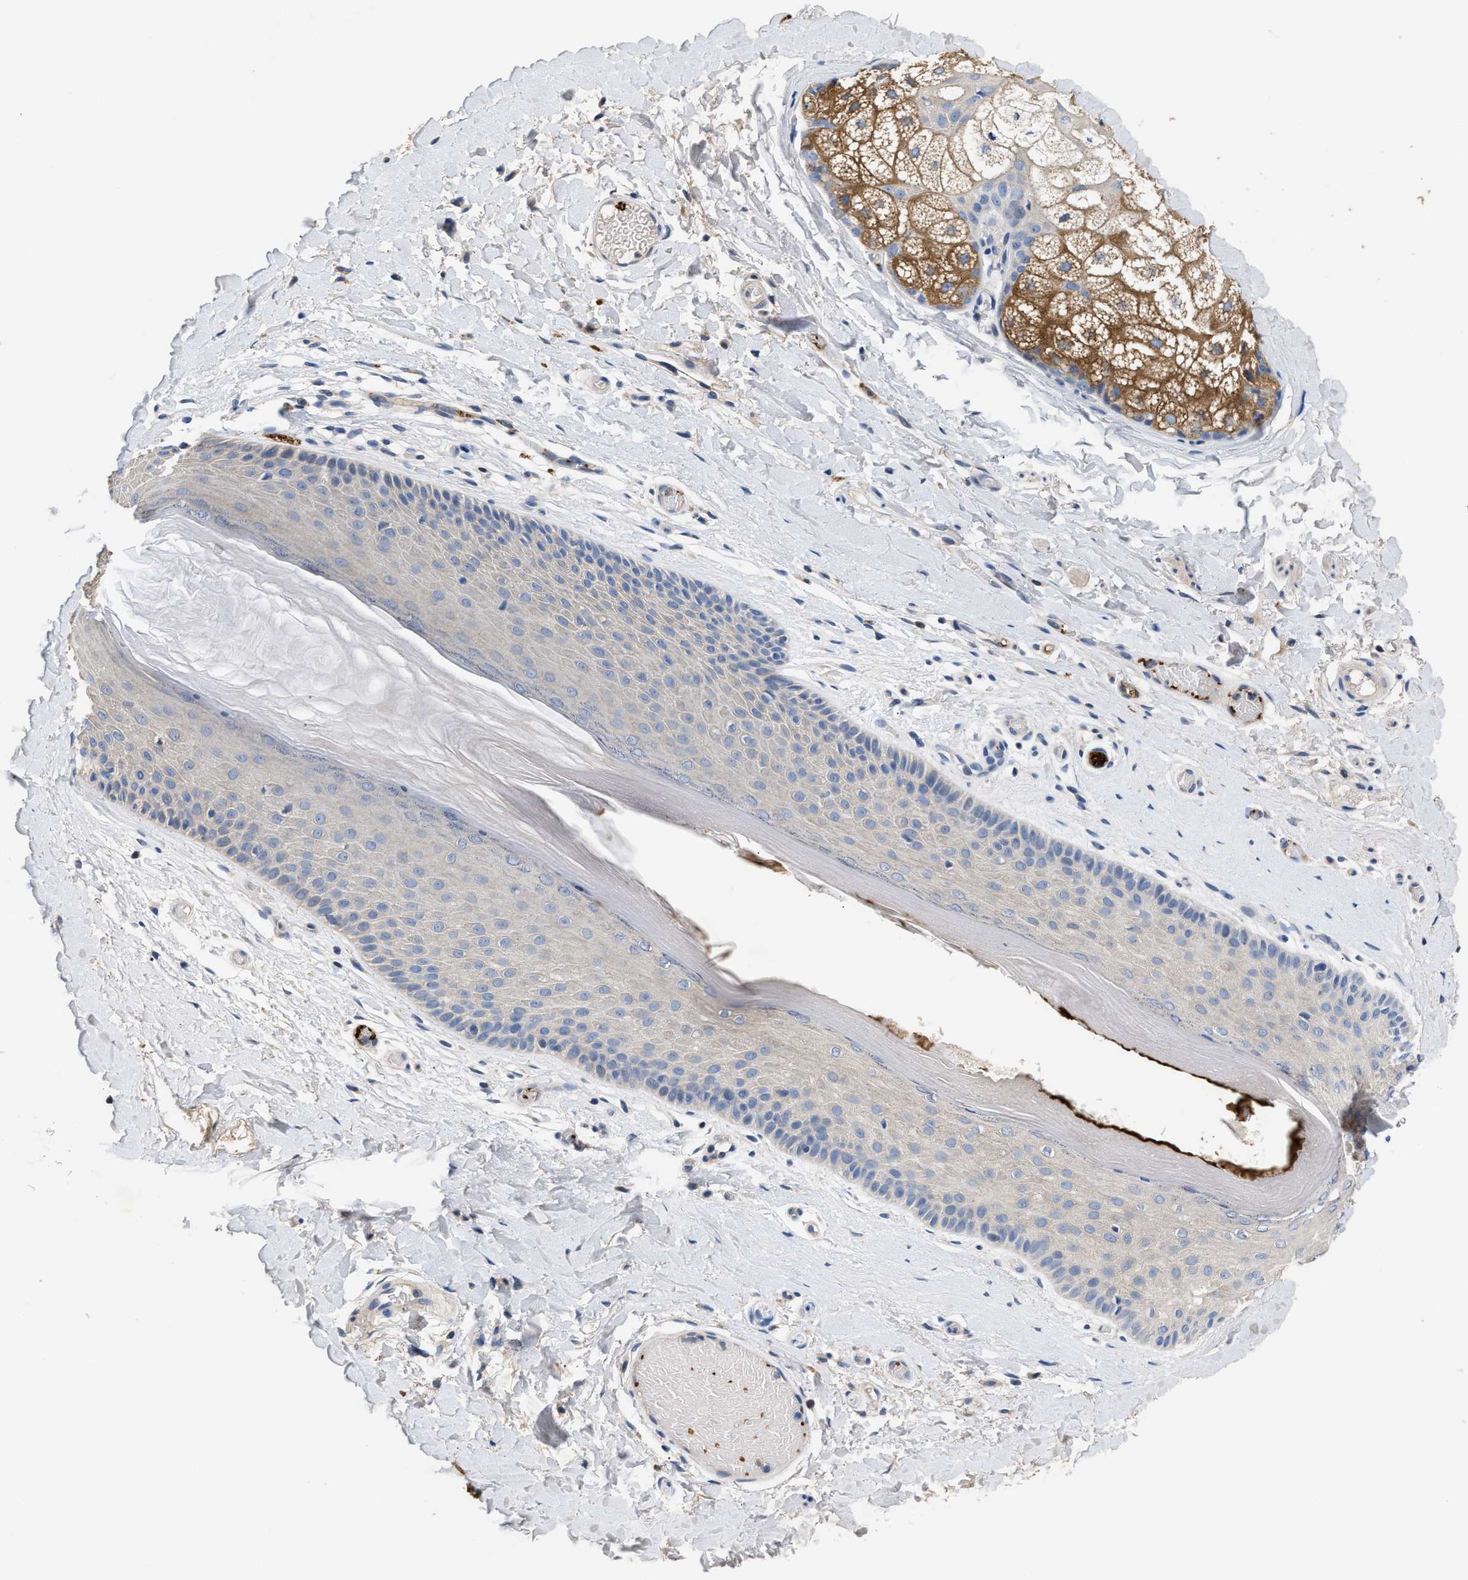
{"staining": {"intensity": "negative", "quantity": "none", "location": "none"}, "tissue": "skin", "cell_type": "Epidermal cells", "image_type": "normal", "snomed": [{"axis": "morphology", "description": "Normal tissue, NOS"}, {"axis": "topography", "description": "Vulva"}], "caption": "Immunohistochemical staining of benign skin exhibits no significant positivity in epidermal cells. The staining is performed using DAB (3,3'-diaminobenzidine) brown chromogen with nuclei counter-stained in using hematoxylin.", "gene": "CCDC171", "patient": {"sex": "female", "age": 73}}